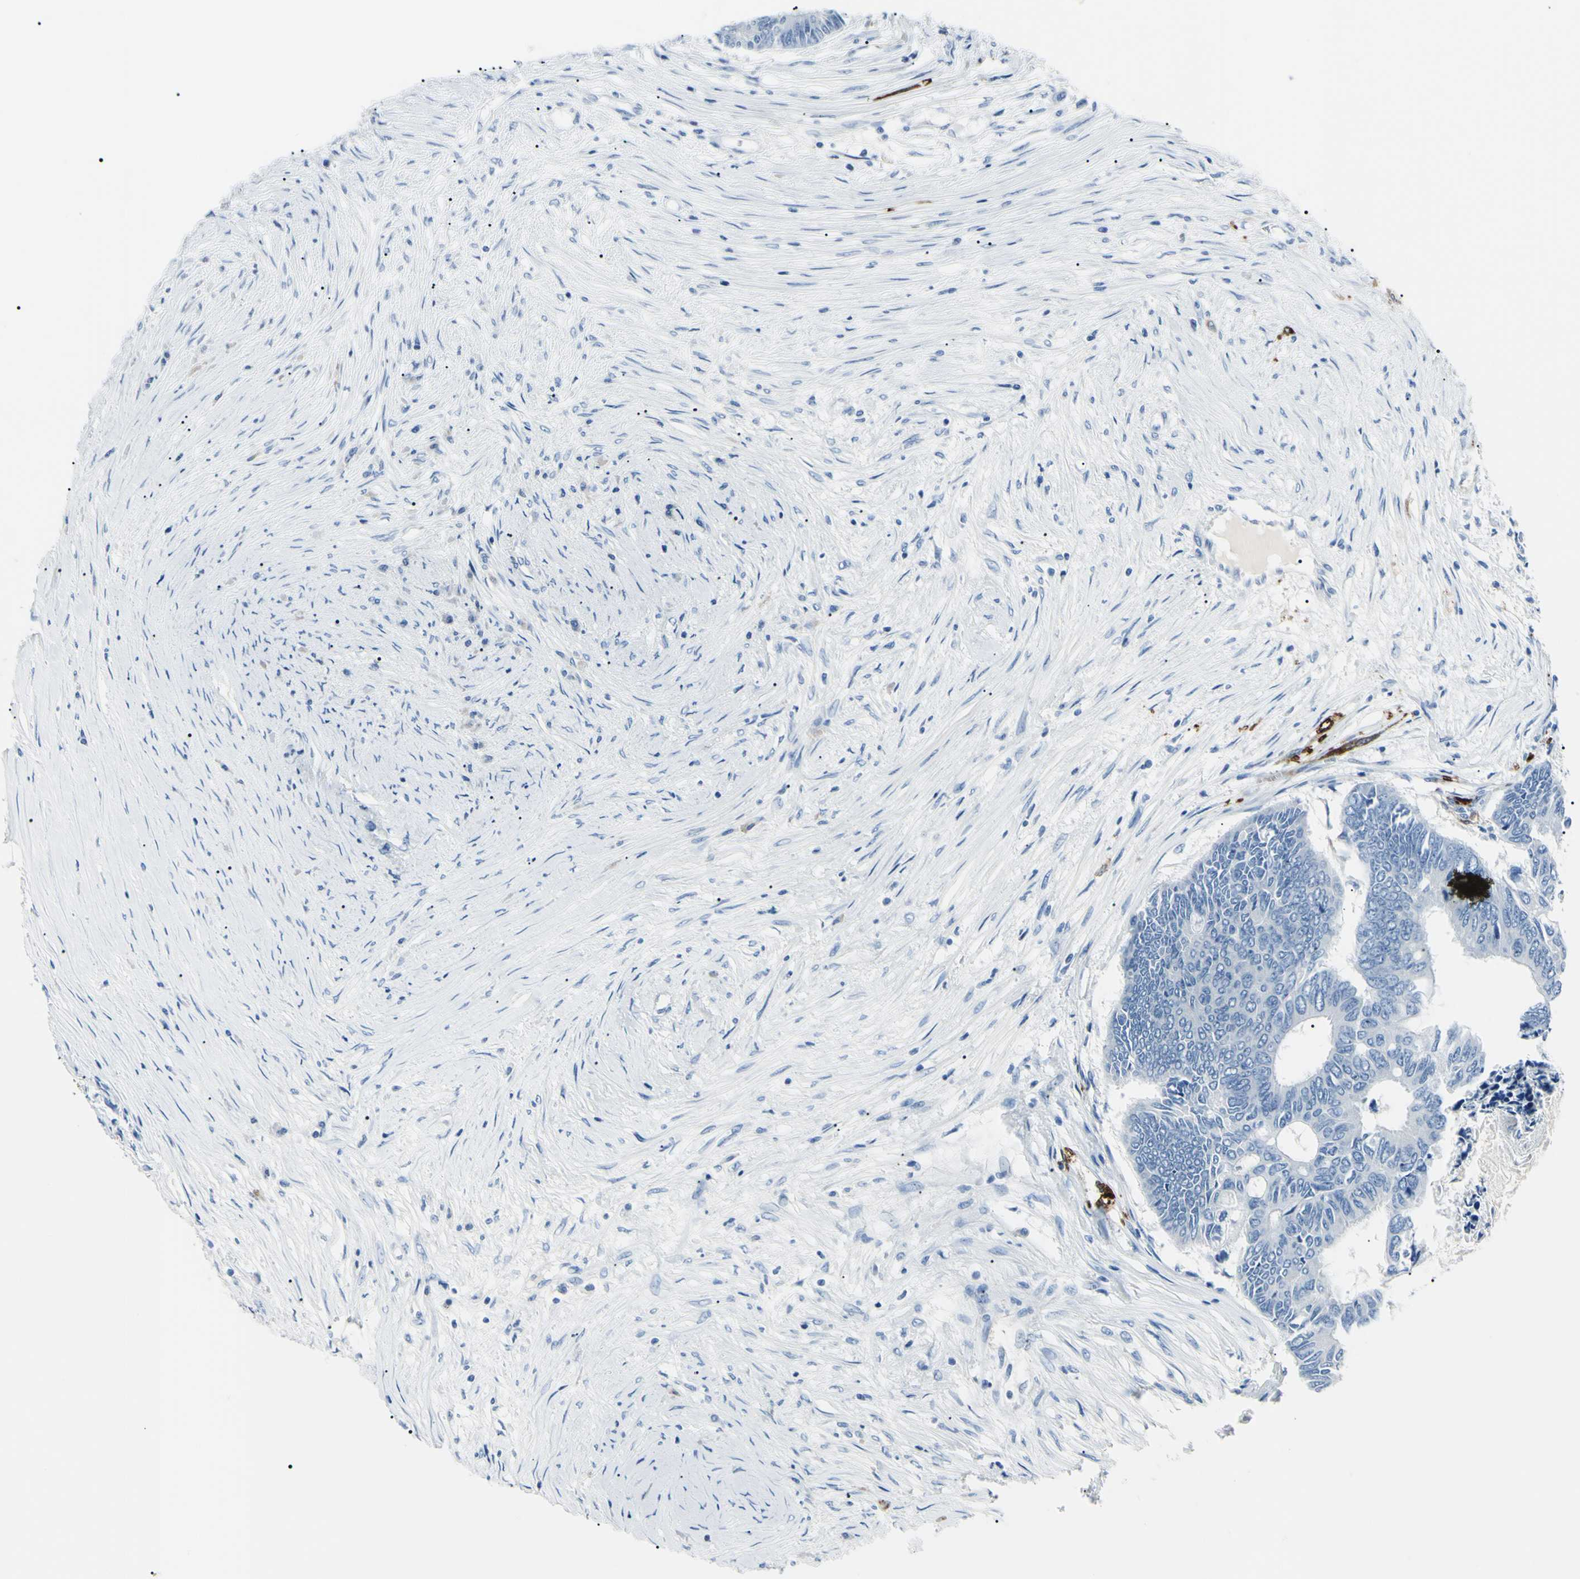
{"staining": {"intensity": "negative", "quantity": "none", "location": "none"}, "tissue": "colorectal cancer", "cell_type": "Tumor cells", "image_type": "cancer", "snomed": [{"axis": "morphology", "description": "Adenocarcinoma, NOS"}, {"axis": "topography", "description": "Rectum"}], "caption": "This is an immunohistochemistry (IHC) image of colorectal cancer (adenocarcinoma). There is no expression in tumor cells.", "gene": "CA2", "patient": {"sex": "male", "age": 63}}